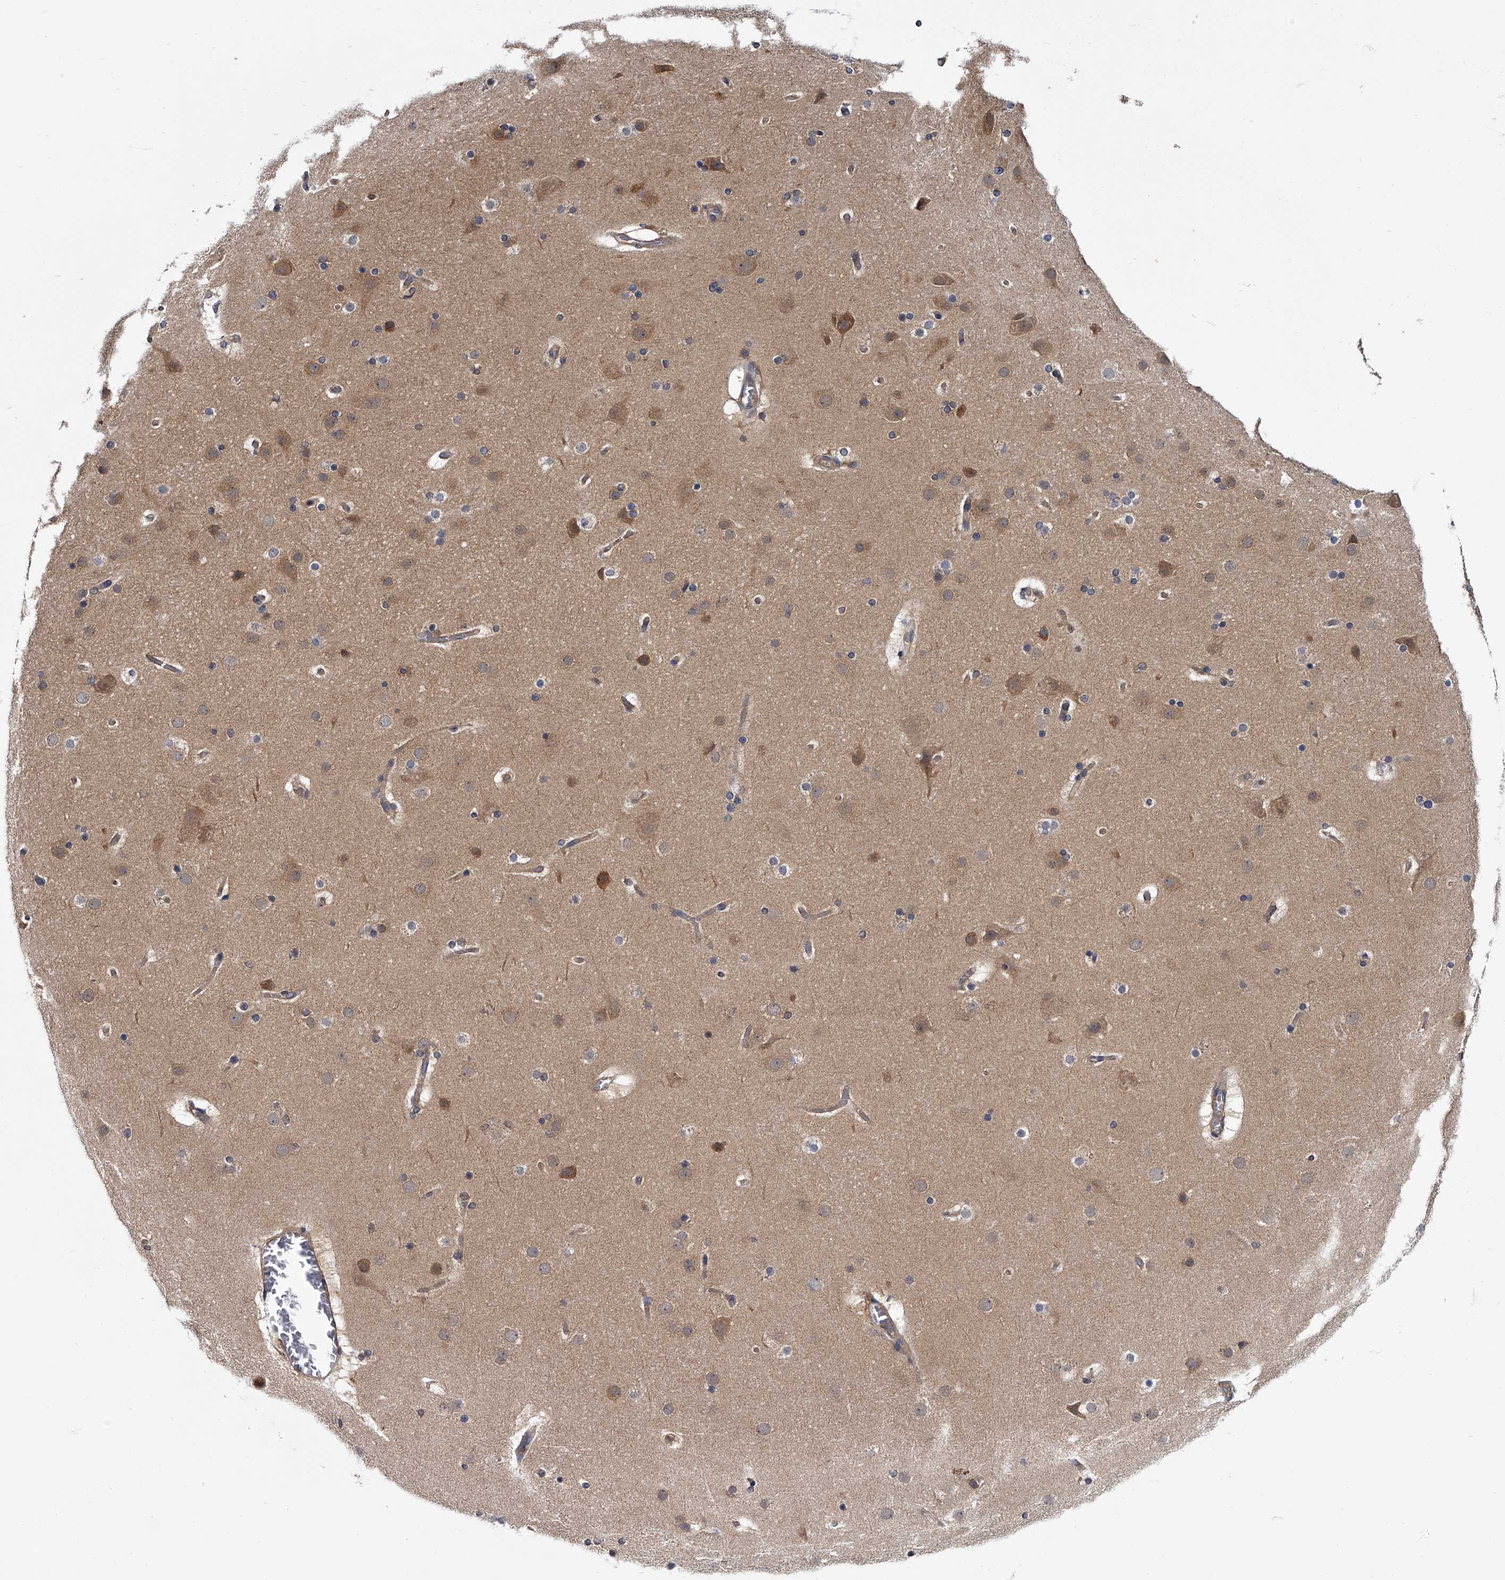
{"staining": {"intensity": "weak", "quantity": ">75%", "location": "cytoplasmic/membranous"}, "tissue": "cerebral cortex", "cell_type": "Endothelial cells", "image_type": "normal", "snomed": [{"axis": "morphology", "description": "Normal tissue, NOS"}, {"axis": "topography", "description": "Cerebral cortex"}], "caption": "A brown stain labels weak cytoplasmic/membranous staining of a protein in endothelial cells of benign human cerebral cortex. The staining was performed using DAB to visualize the protein expression in brown, while the nuclei were stained in blue with hematoxylin (Magnification: 20x).", "gene": "GAPVD1", "patient": {"sex": "male", "age": 57}}